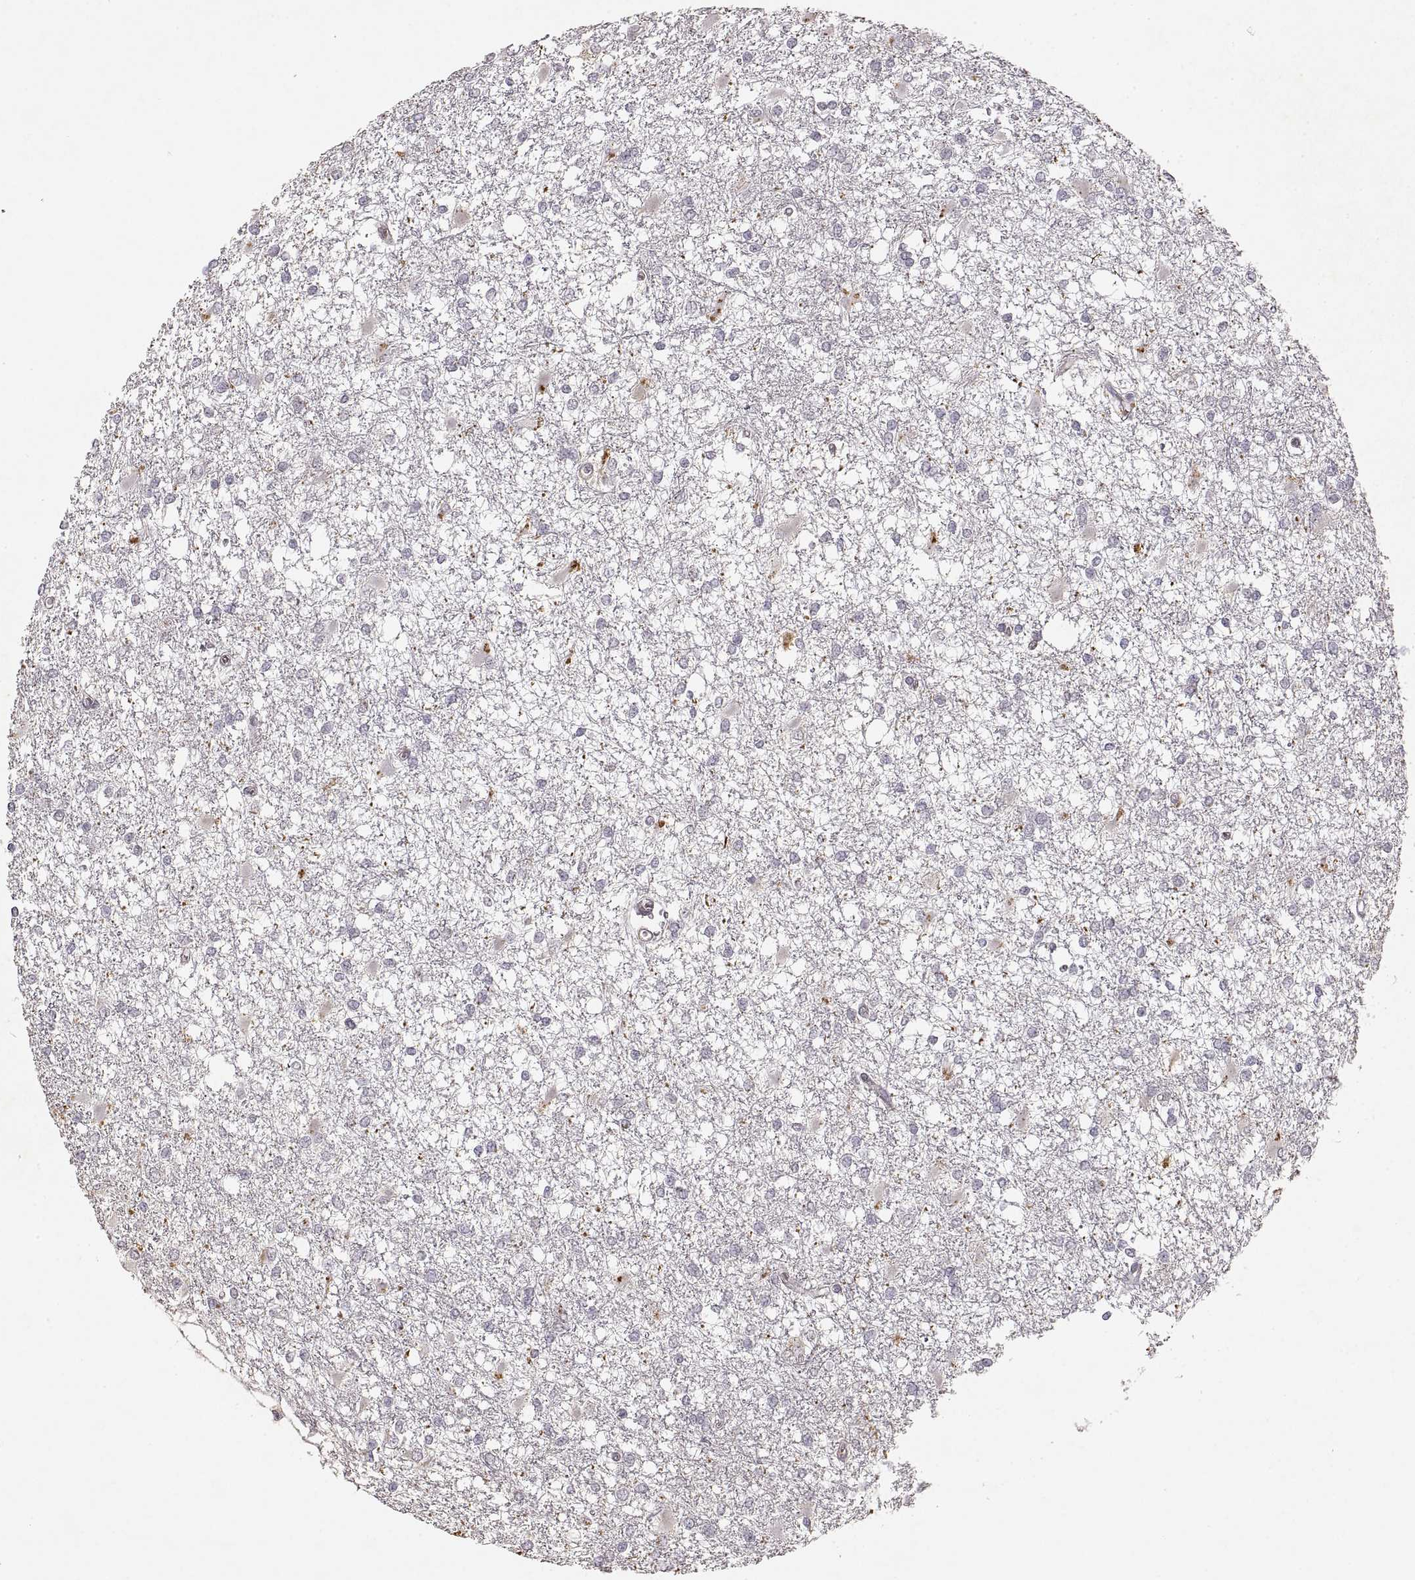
{"staining": {"intensity": "negative", "quantity": "none", "location": "none"}, "tissue": "glioma", "cell_type": "Tumor cells", "image_type": "cancer", "snomed": [{"axis": "morphology", "description": "Glioma, malignant, High grade"}, {"axis": "topography", "description": "Cerebral cortex"}], "caption": "Glioma was stained to show a protein in brown. There is no significant expression in tumor cells.", "gene": "LAMC2", "patient": {"sex": "male", "age": 79}}